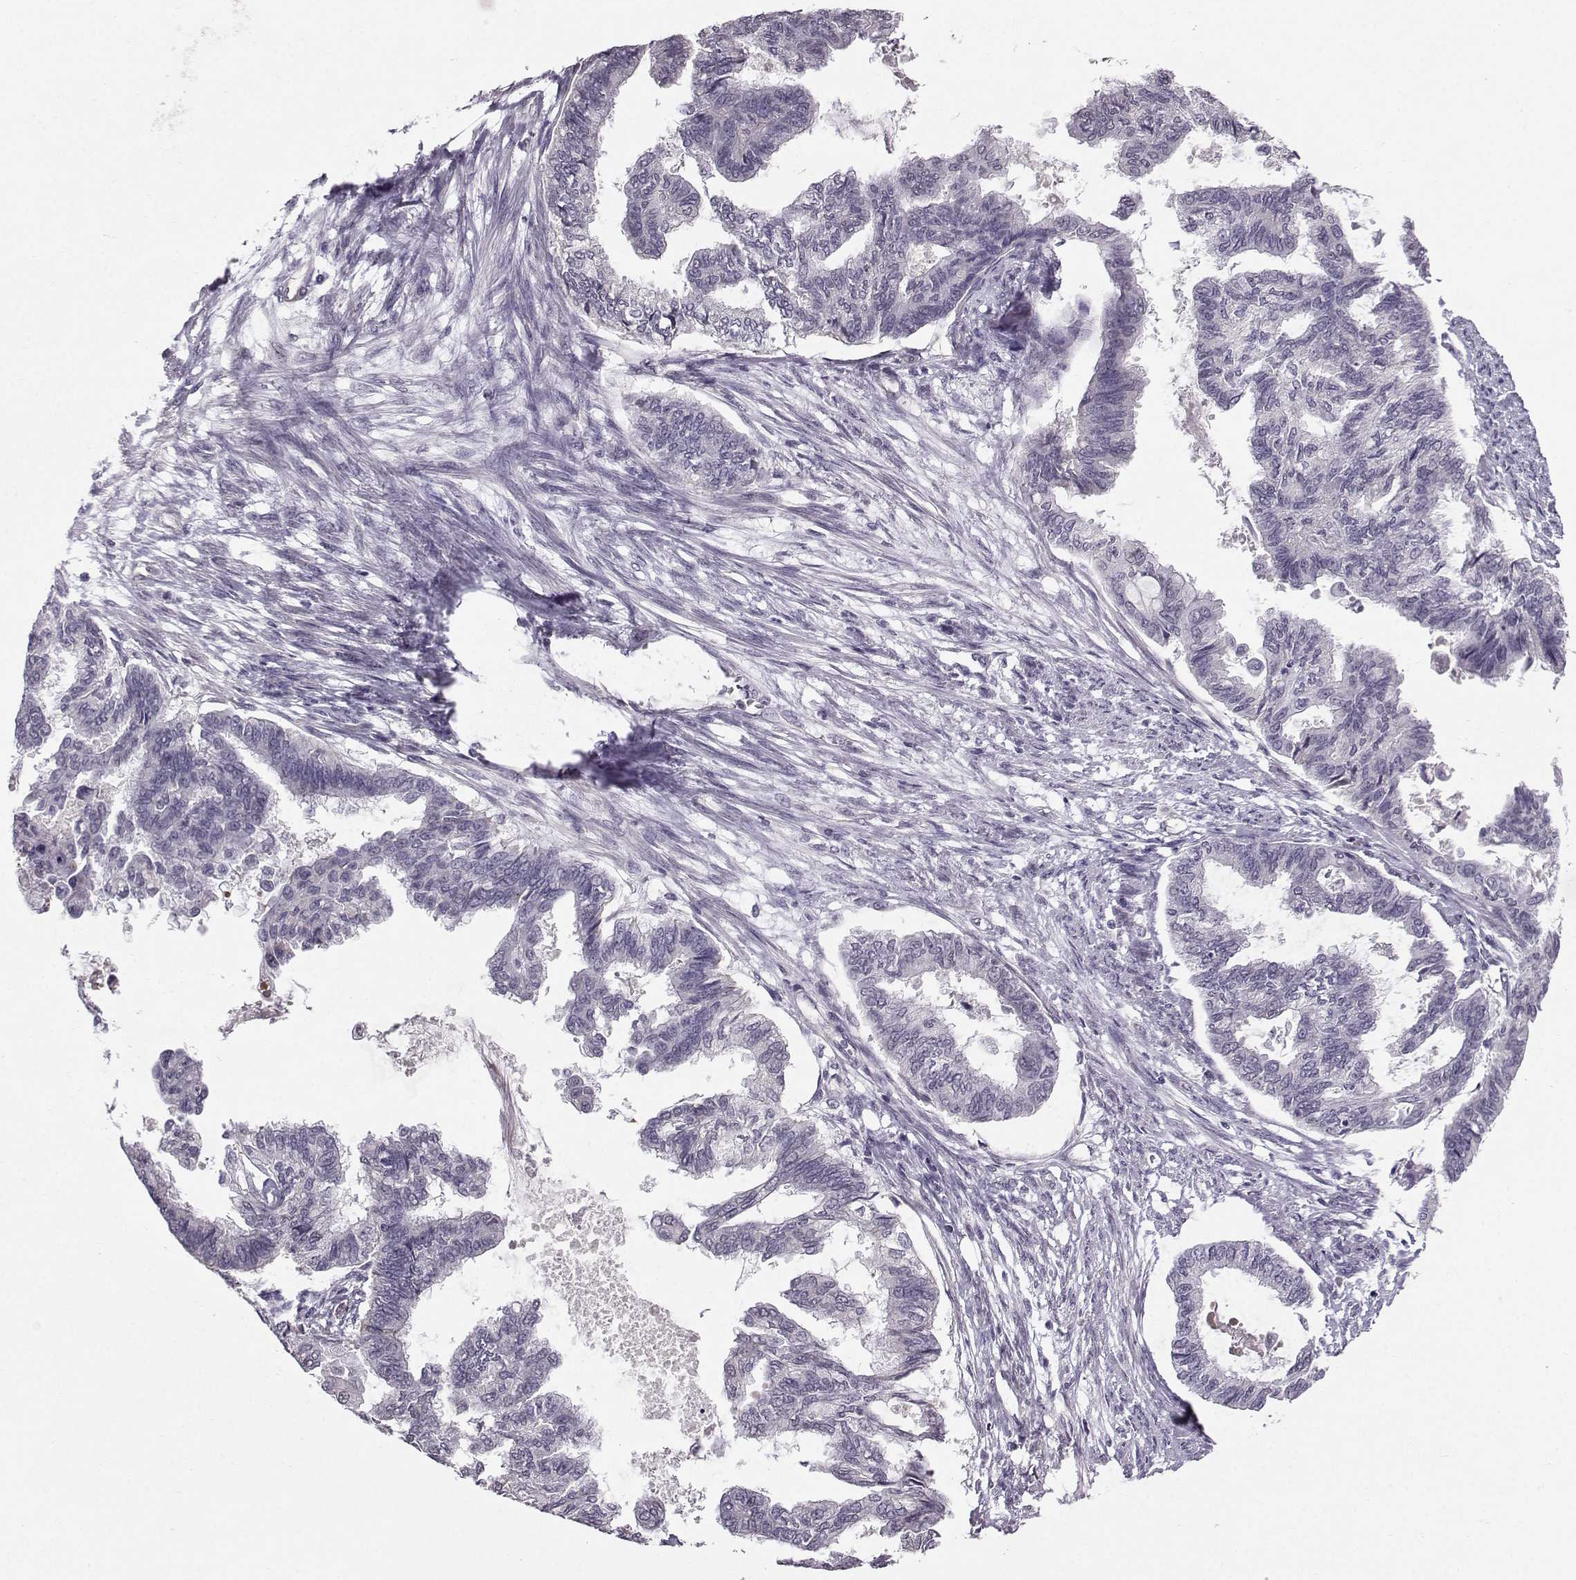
{"staining": {"intensity": "negative", "quantity": "none", "location": "none"}, "tissue": "endometrial cancer", "cell_type": "Tumor cells", "image_type": "cancer", "snomed": [{"axis": "morphology", "description": "Adenocarcinoma, NOS"}, {"axis": "topography", "description": "Endometrium"}], "caption": "Immunohistochemistry of endometrial cancer (adenocarcinoma) demonstrates no expression in tumor cells. (DAB (3,3'-diaminobenzidine) immunohistochemistry visualized using brightfield microscopy, high magnification).", "gene": "TSPYL5", "patient": {"sex": "female", "age": 86}}